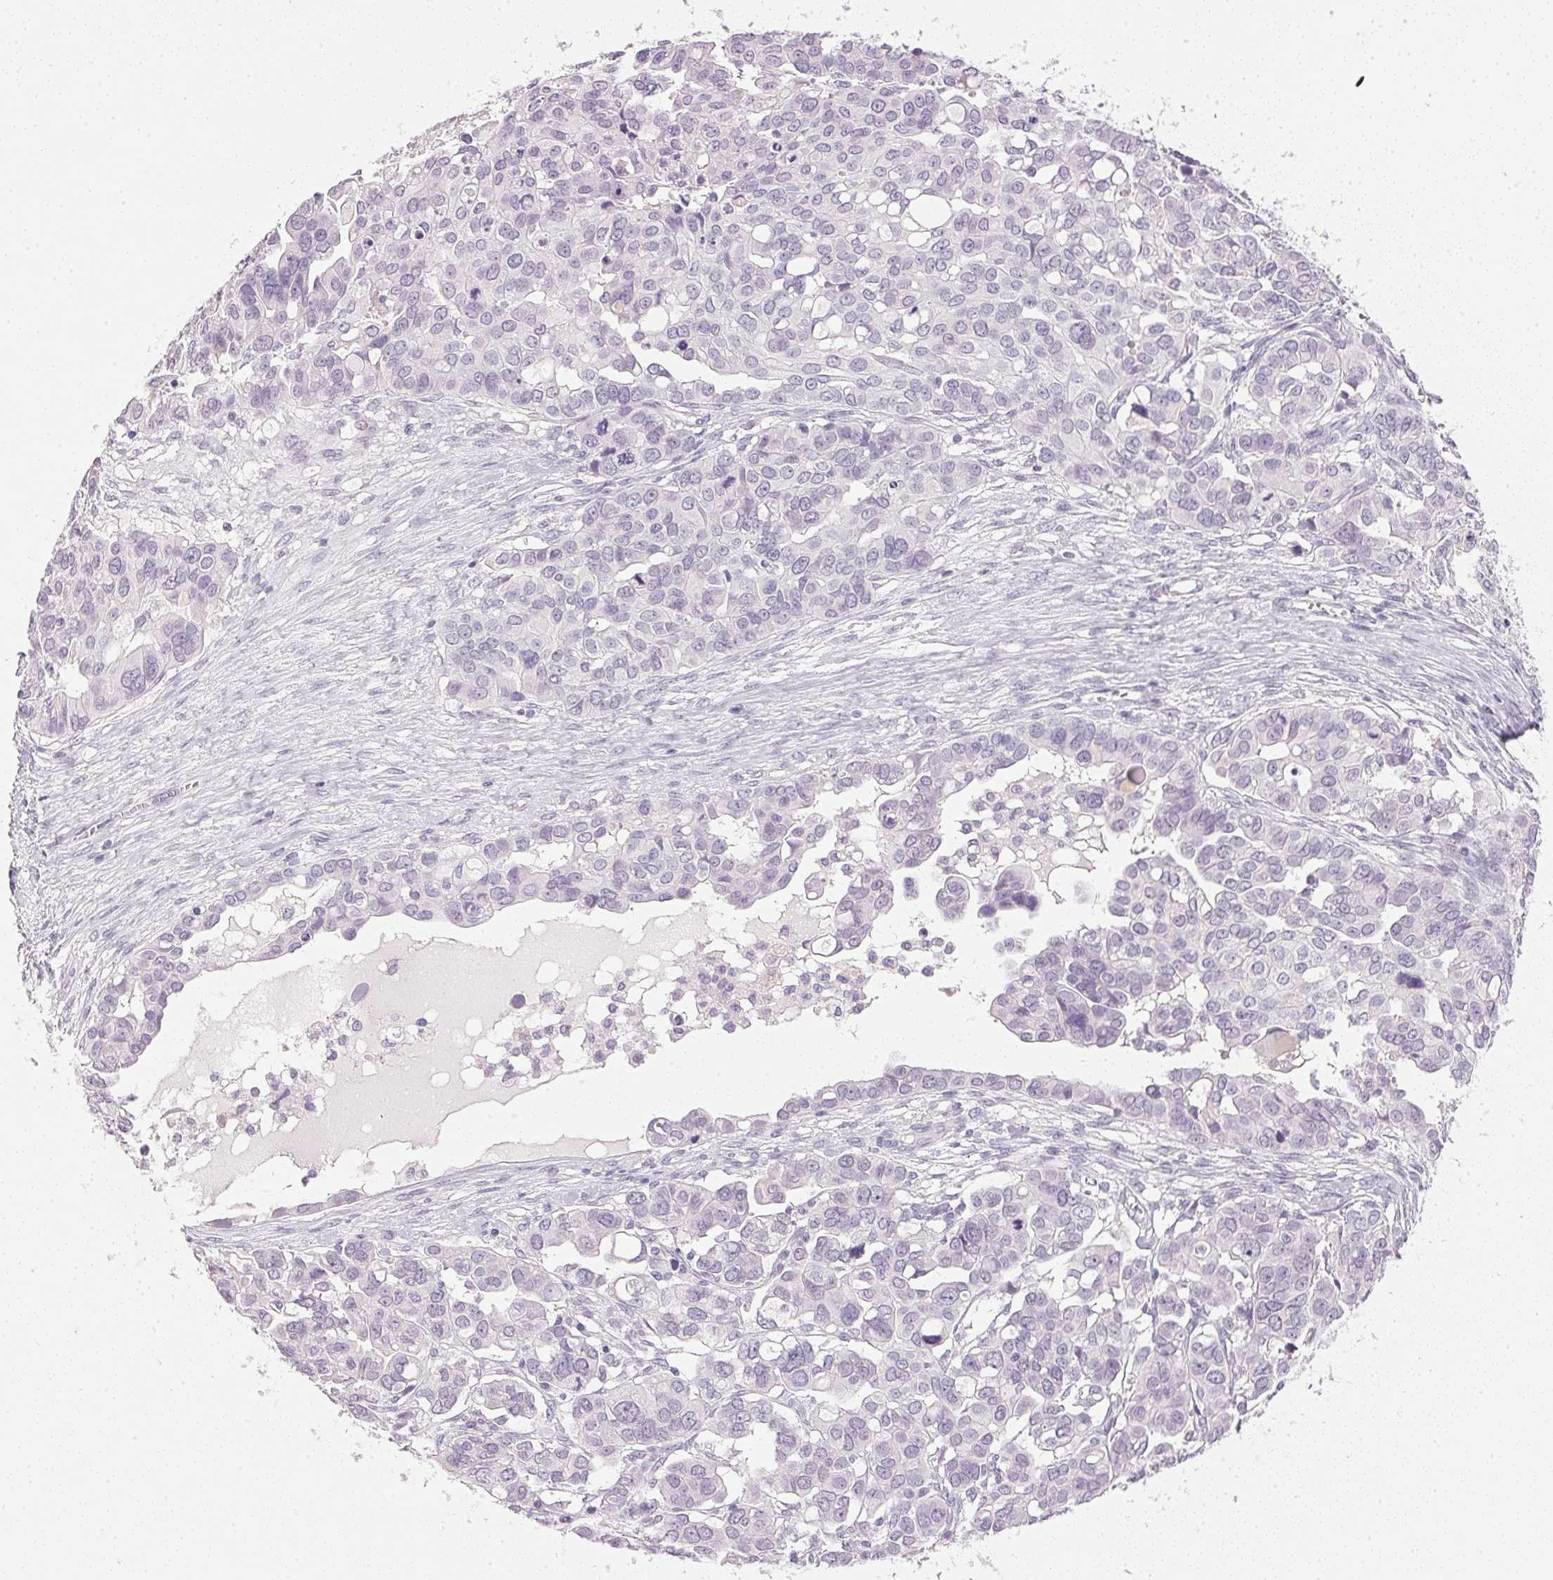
{"staining": {"intensity": "negative", "quantity": "none", "location": "none"}, "tissue": "ovarian cancer", "cell_type": "Tumor cells", "image_type": "cancer", "snomed": [{"axis": "morphology", "description": "Carcinoma, endometroid"}, {"axis": "topography", "description": "Ovary"}], "caption": "This is an immunohistochemistry (IHC) photomicrograph of ovarian cancer. There is no staining in tumor cells.", "gene": "IGFBP1", "patient": {"sex": "female", "age": 78}}